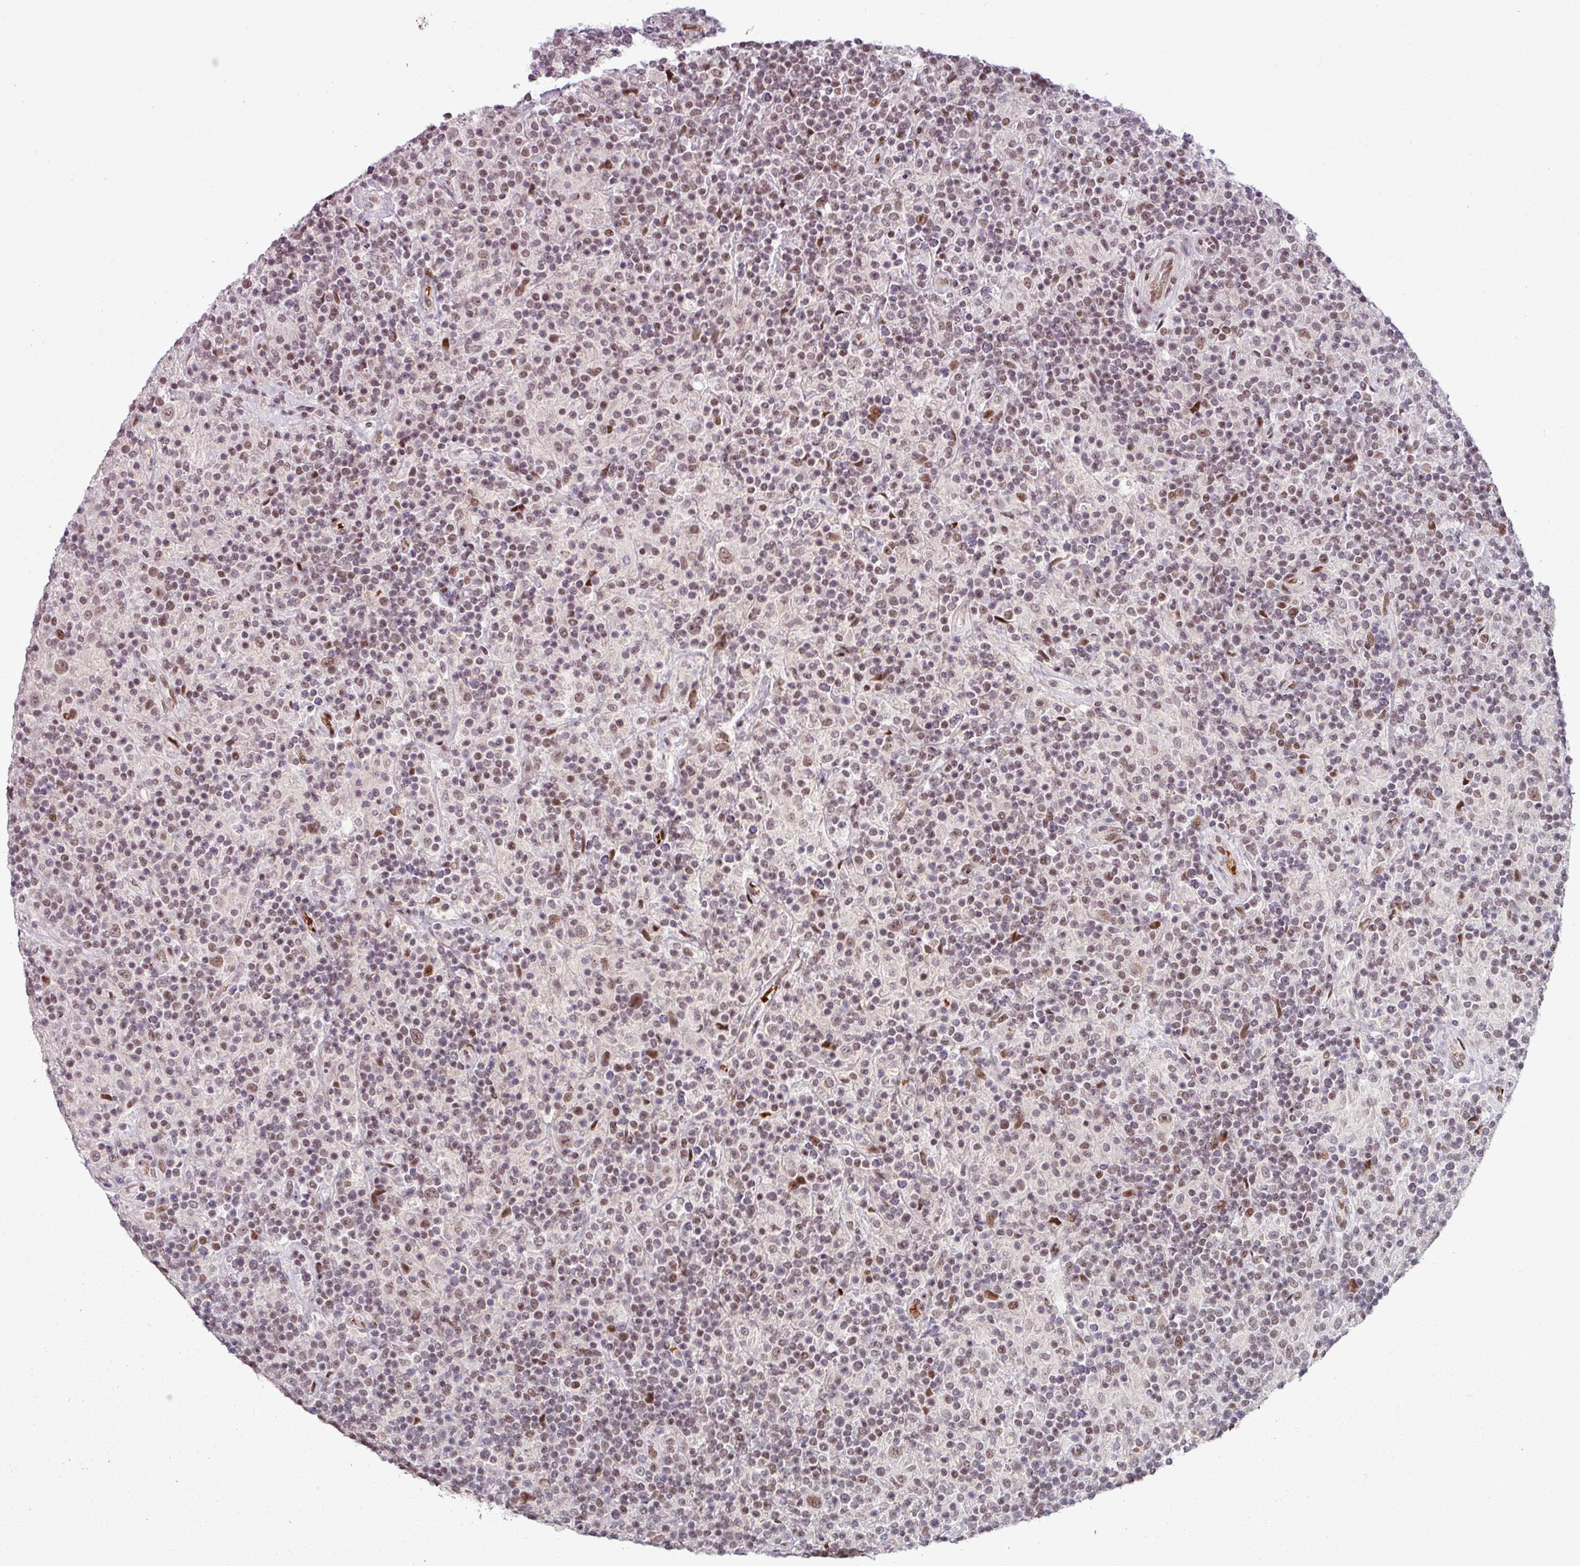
{"staining": {"intensity": "moderate", "quantity": ">75%", "location": "nuclear"}, "tissue": "lymphoma", "cell_type": "Tumor cells", "image_type": "cancer", "snomed": [{"axis": "morphology", "description": "Hodgkin's disease, NOS"}, {"axis": "topography", "description": "Lymph node"}], "caption": "Tumor cells display medium levels of moderate nuclear staining in about >75% of cells in Hodgkin's disease.", "gene": "PRDM5", "patient": {"sex": "male", "age": 70}}